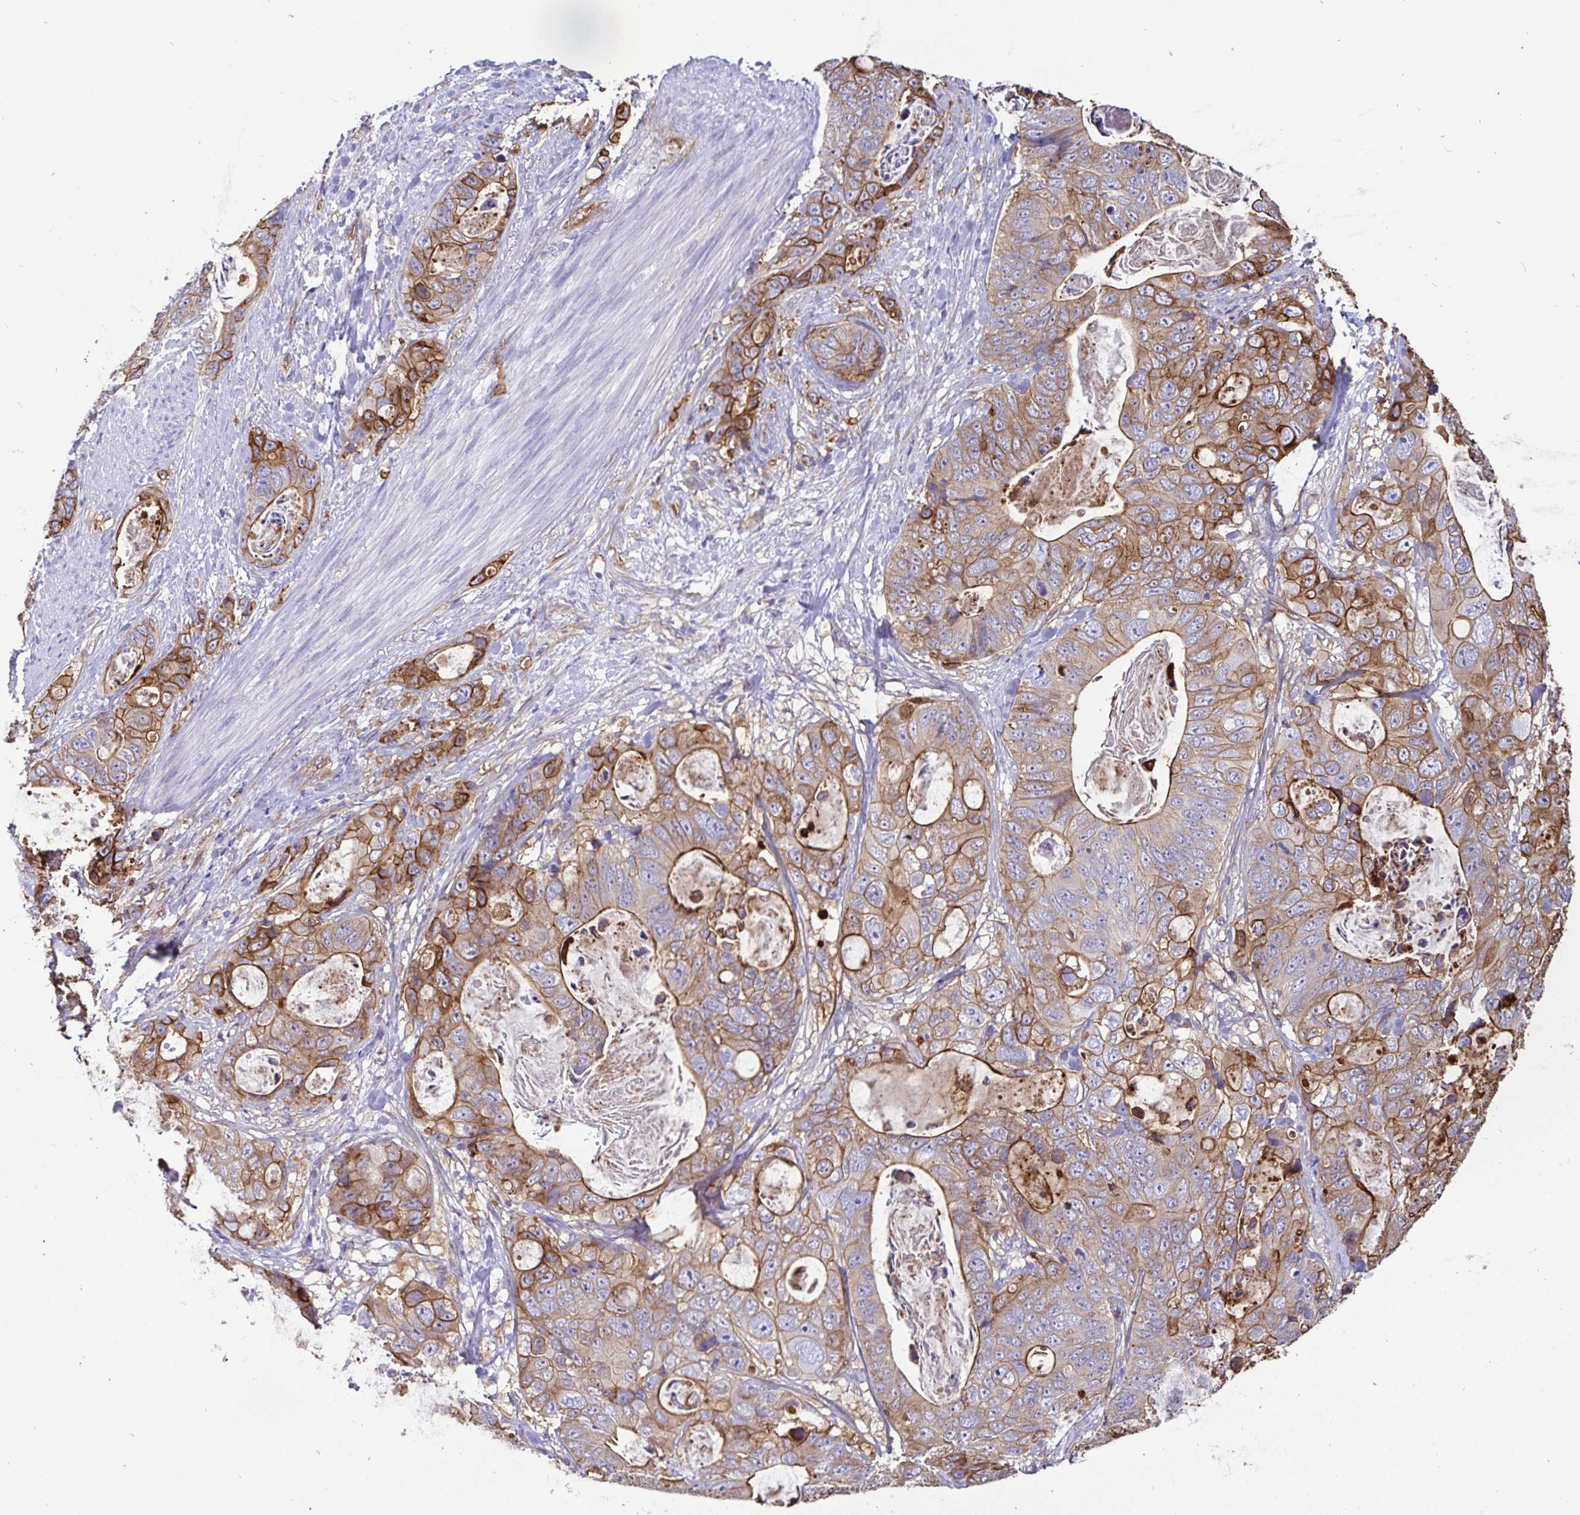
{"staining": {"intensity": "moderate", "quantity": ">75%", "location": "cytoplasmic/membranous"}, "tissue": "stomach cancer", "cell_type": "Tumor cells", "image_type": "cancer", "snomed": [{"axis": "morphology", "description": "Normal tissue, NOS"}, {"axis": "morphology", "description": "Adenocarcinoma, NOS"}, {"axis": "topography", "description": "Stomach"}], "caption": "Protein expression analysis of stomach cancer (adenocarcinoma) demonstrates moderate cytoplasmic/membranous staining in approximately >75% of tumor cells. The protein of interest is shown in brown color, while the nuclei are stained blue.", "gene": "ANXA2", "patient": {"sex": "female", "age": 89}}